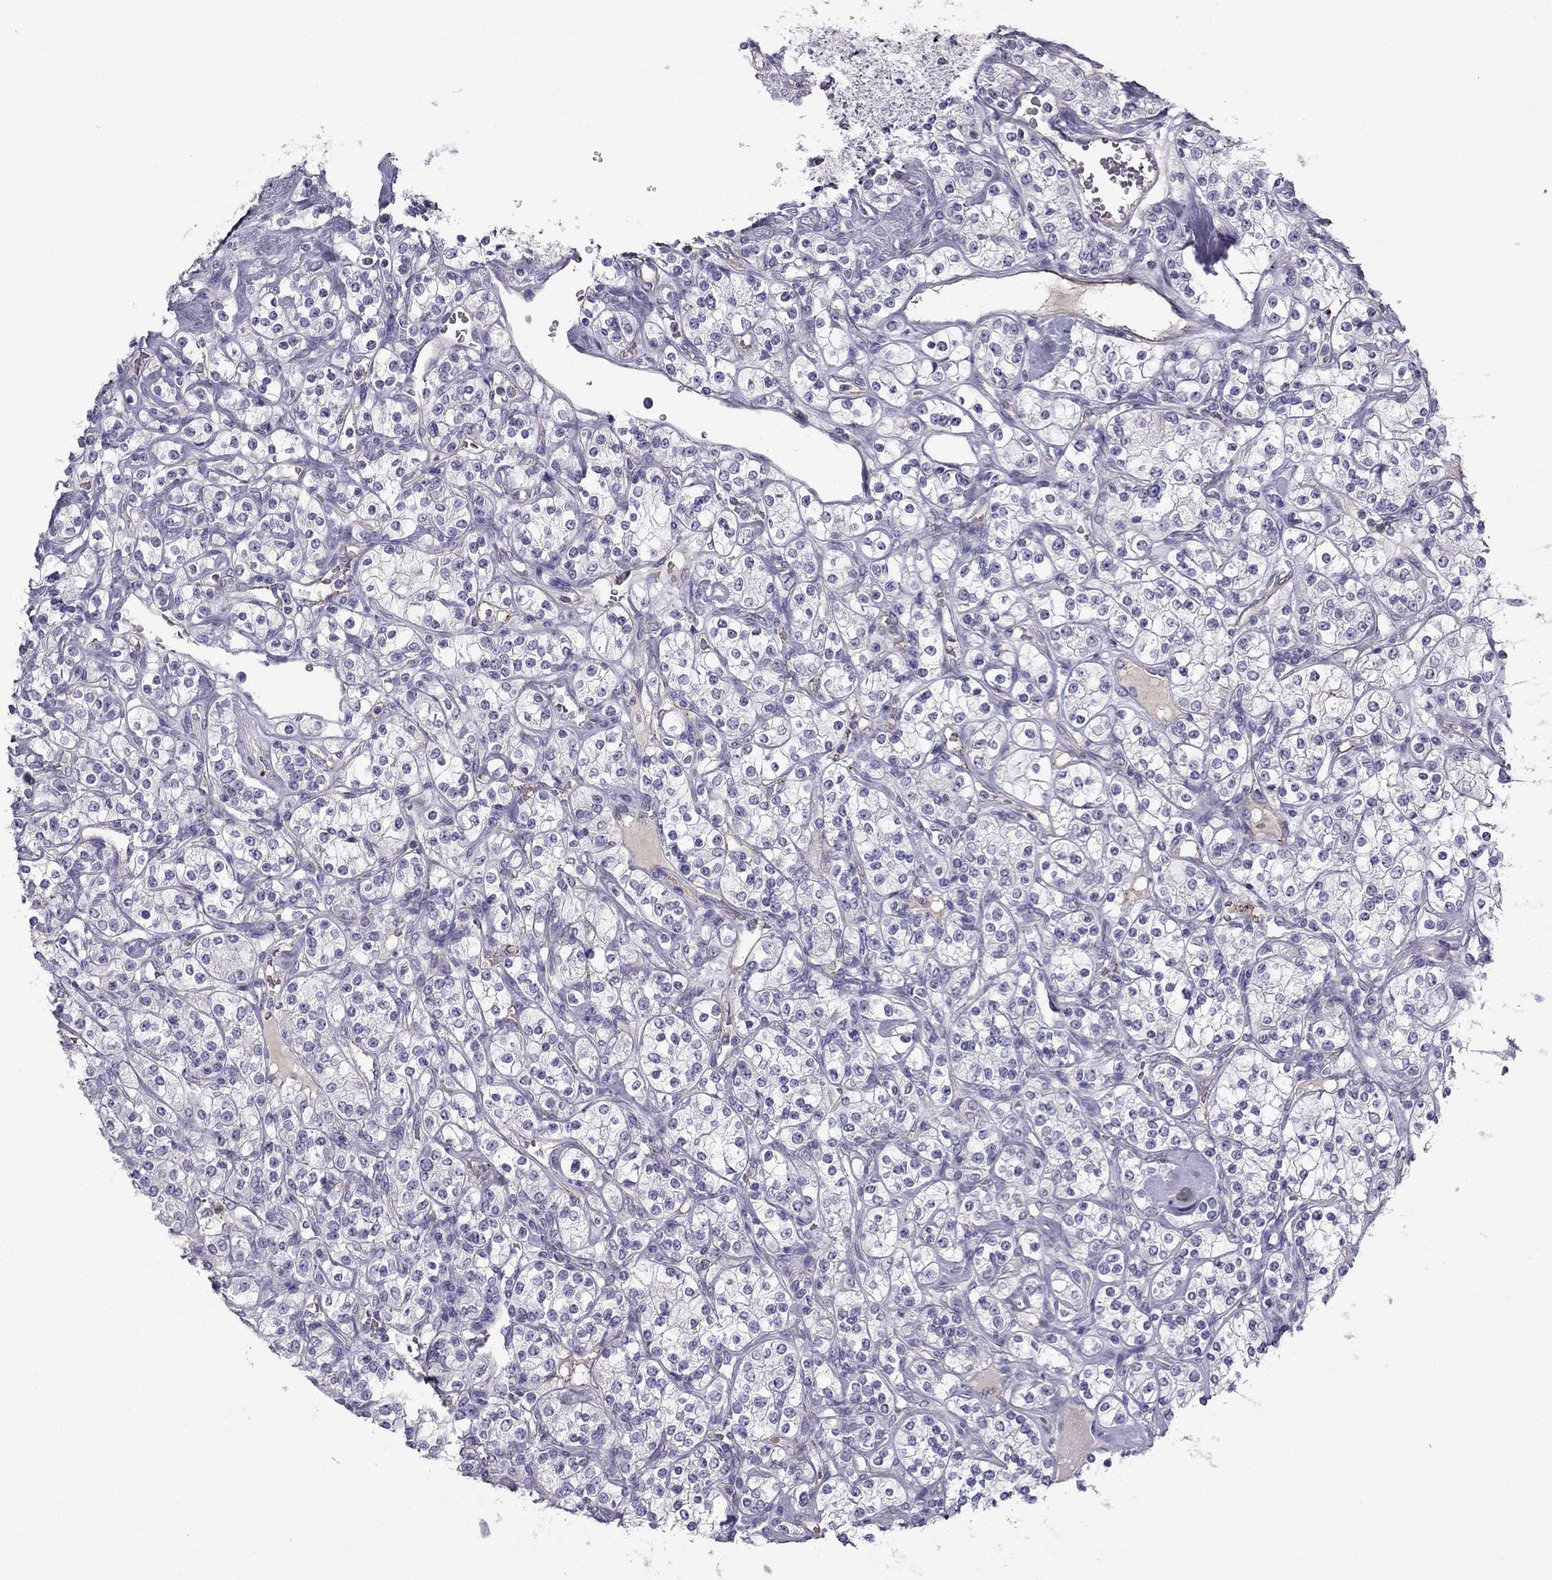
{"staining": {"intensity": "negative", "quantity": "none", "location": "none"}, "tissue": "renal cancer", "cell_type": "Tumor cells", "image_type": "cancer", "snomed": [{"axis": "morphology", "description": "Adenocarcinoma, NOS"}, {"axis": "topography", "description": "Kidney"}], "caption": "Renal cancer (adenocarcinoma) stained for a protein using immunohistochemistry (IHC) reveals no positivity tumor cells.", "gene": "STOML3", "patient": {"sex": "male", "age": 77}}